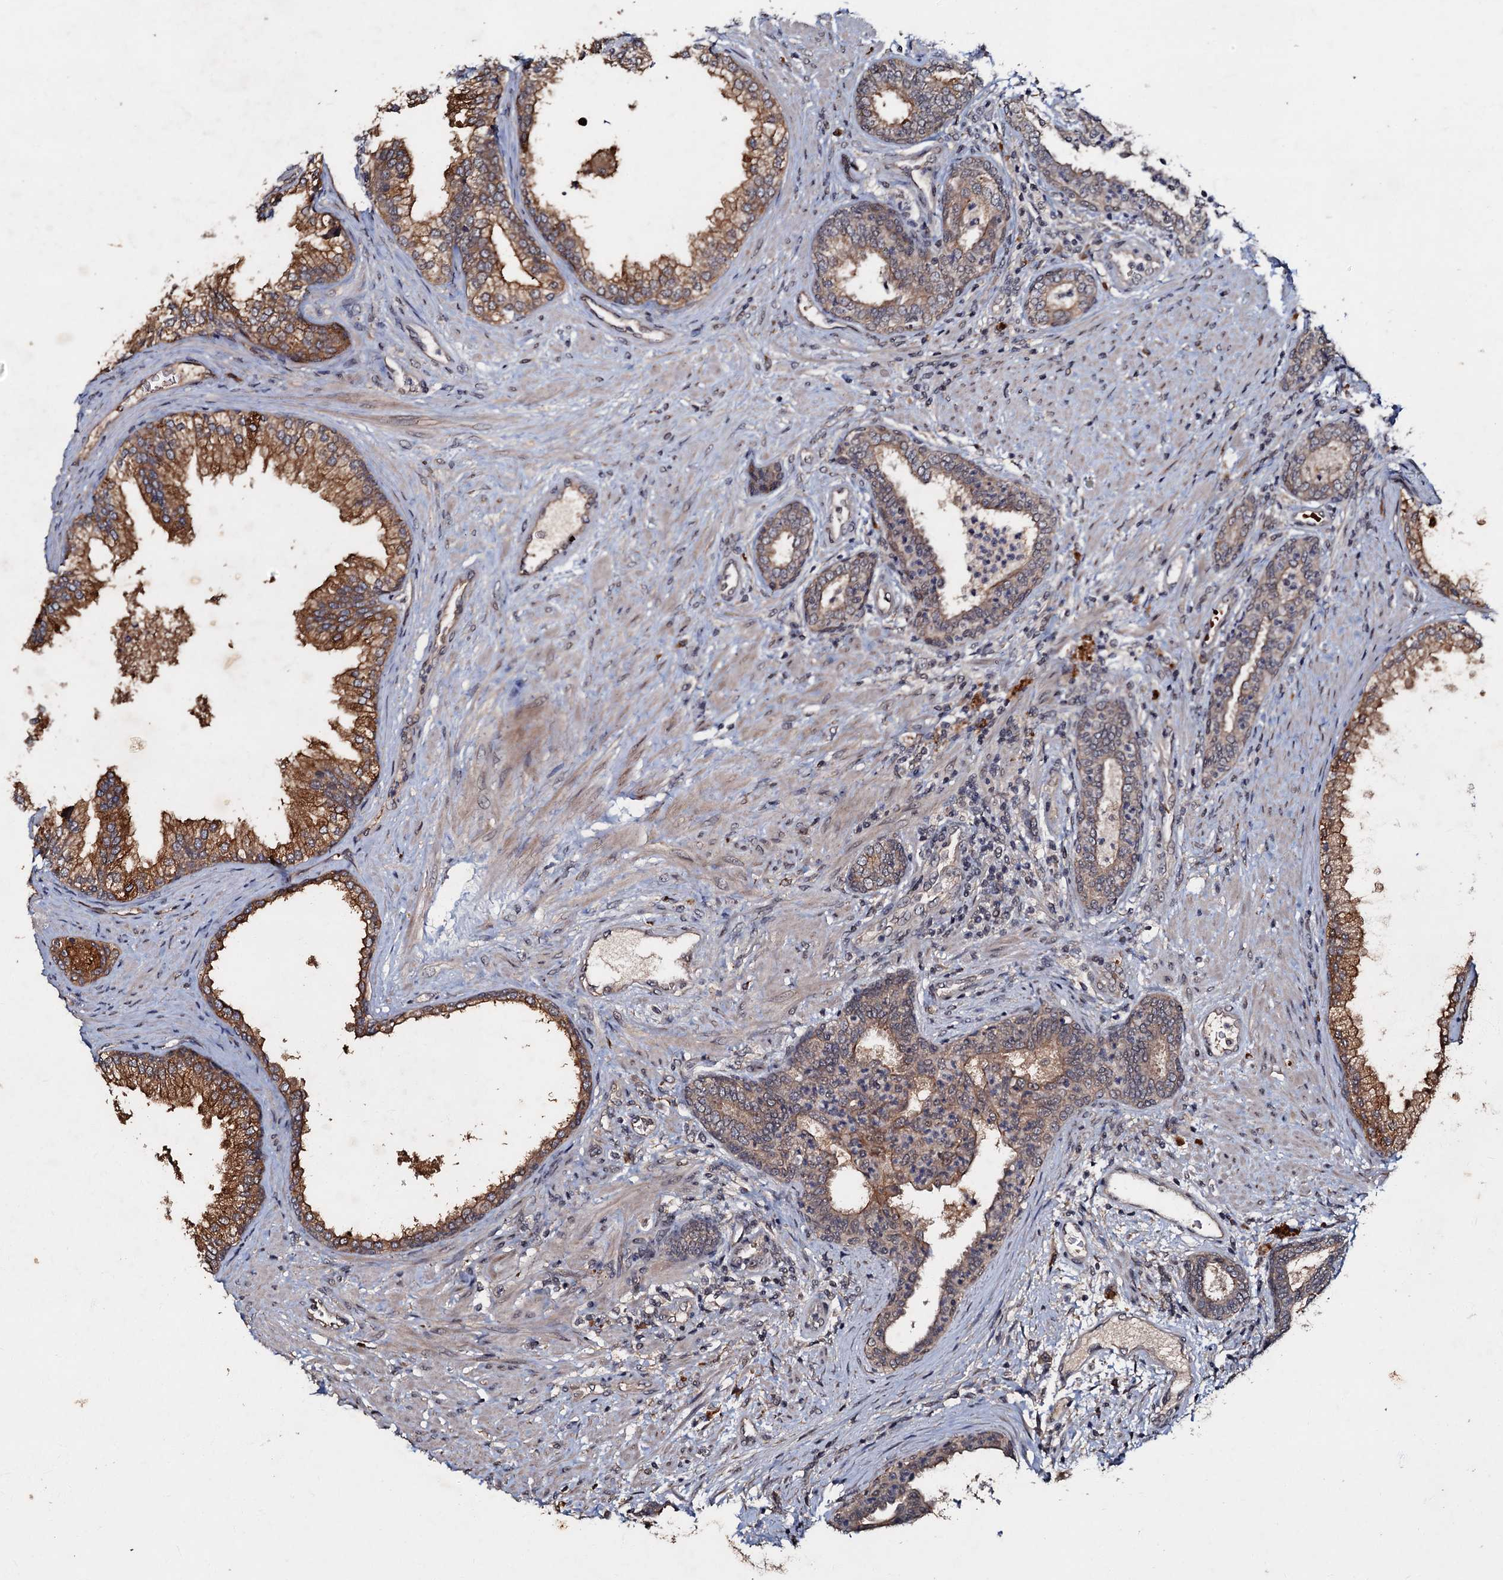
{"staining": {"intensity": "moderate", "quantity": ">75%", "location": "cytoplasmic/membranous"}, "tissue": "prostate", "cell_type": "Glandular cells", "image_type": "normal", "snomed": [{"axis": "morphology", "description": "Normal tissue, NOS"}, {"axis": "topography", "description": "Prostate"}], "caption": "Glandular cells exhibit medium levels of moderate cytoplasmic/membranous positivity in about >75% of cells in unremarkable human prostate. (Brightfield microscopy of DAB IHC at high magnification).", "gene": "MANSC4", "patient": {"sex": "male", "age": 76}}